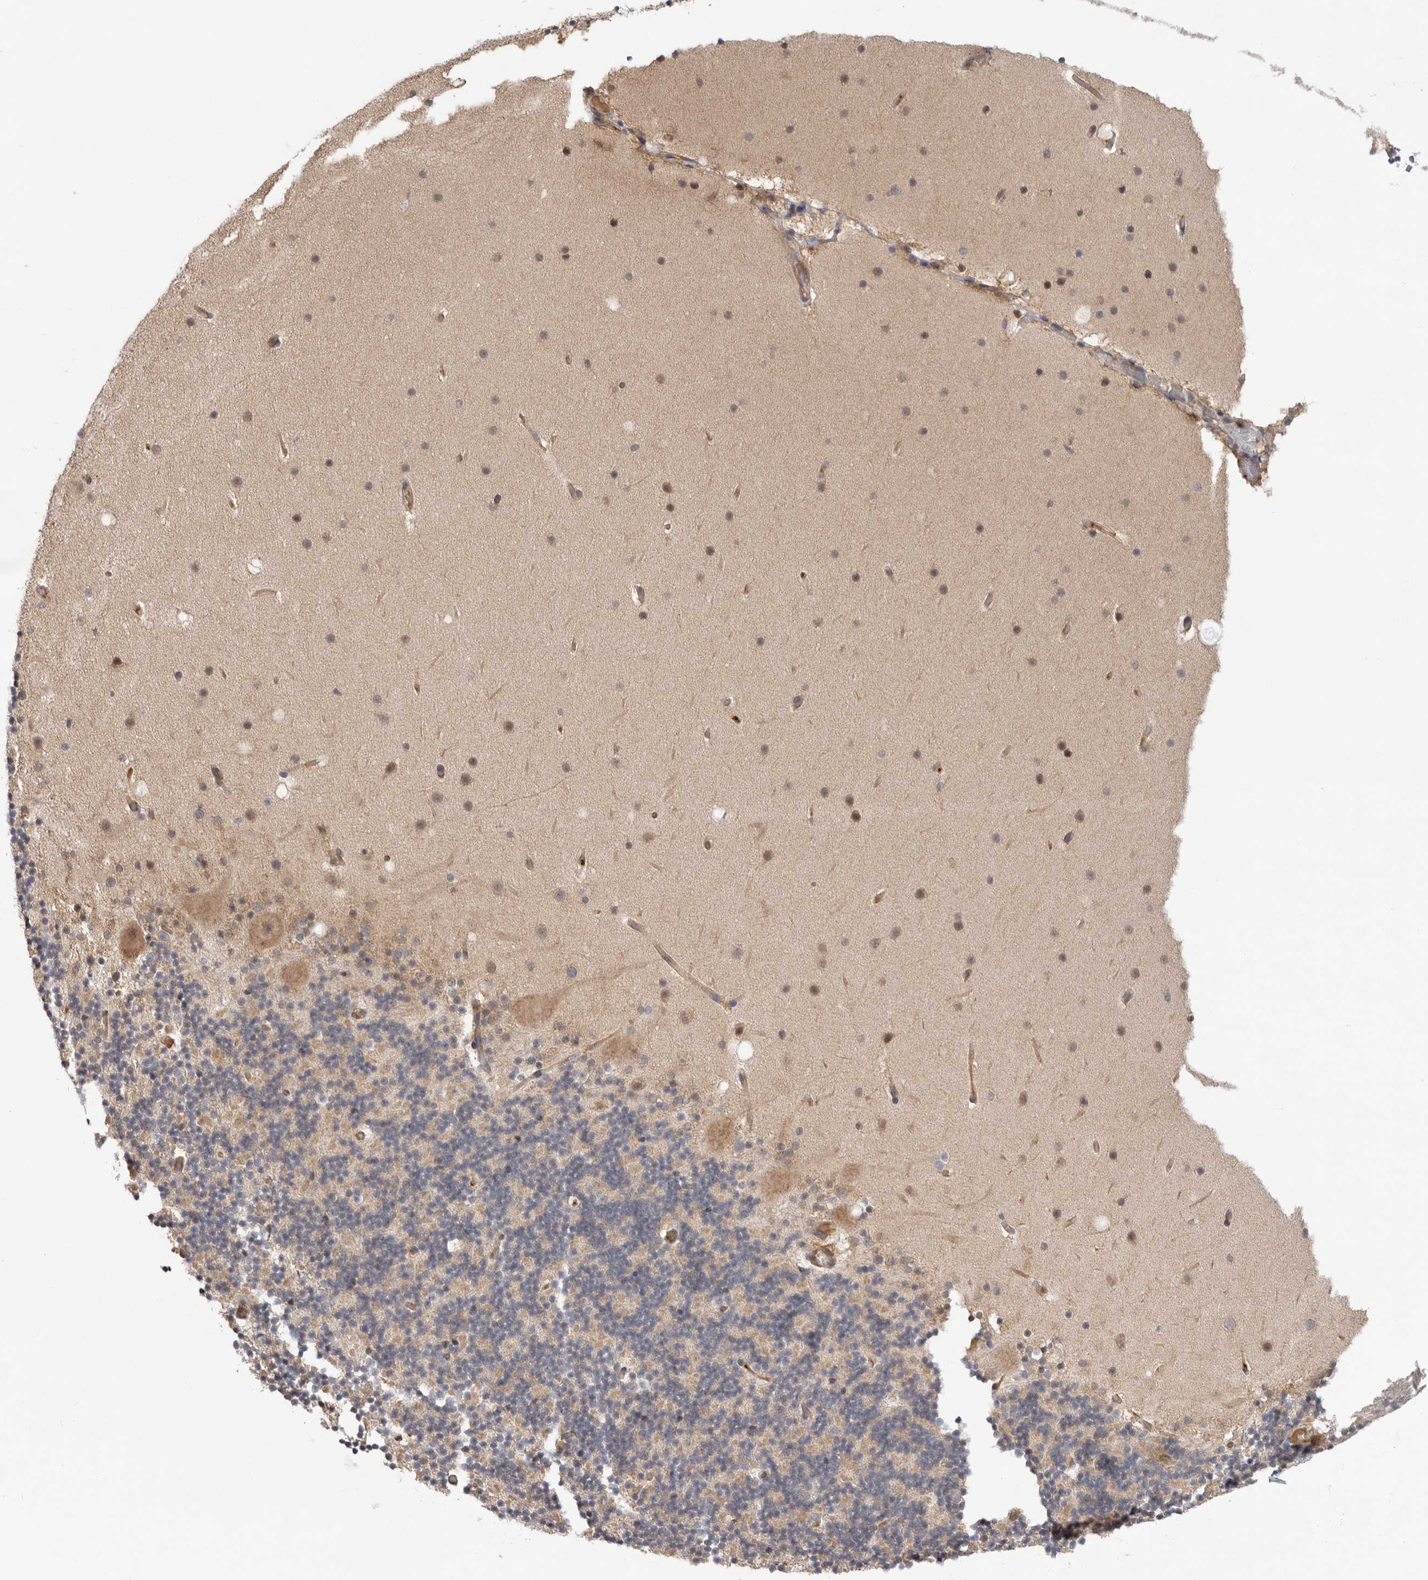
{"staining": {"intensity": "weak", "quantity": "25%-75%", "location": "cytoplasmic/membranous"}, "tissue": "cerebellum", "cell_type": "Cells in granular layer", "image_type": "normal", "snomed": [{"axis": "morphology", "description": "Normal tissue, NOS"}, {"axis": "topography", "description": "Cerebellum"}], "caption": "Protein staining of benign cerebellum shows weak cytoplasmic/membranous staining in approximately 25%-75% of cells in granular layer. (DAB IHC, brown staining for protein, blue staining for nuclei).", "gene": "CDC42BPB", "patient": {"sex": "male", "age": 57}}